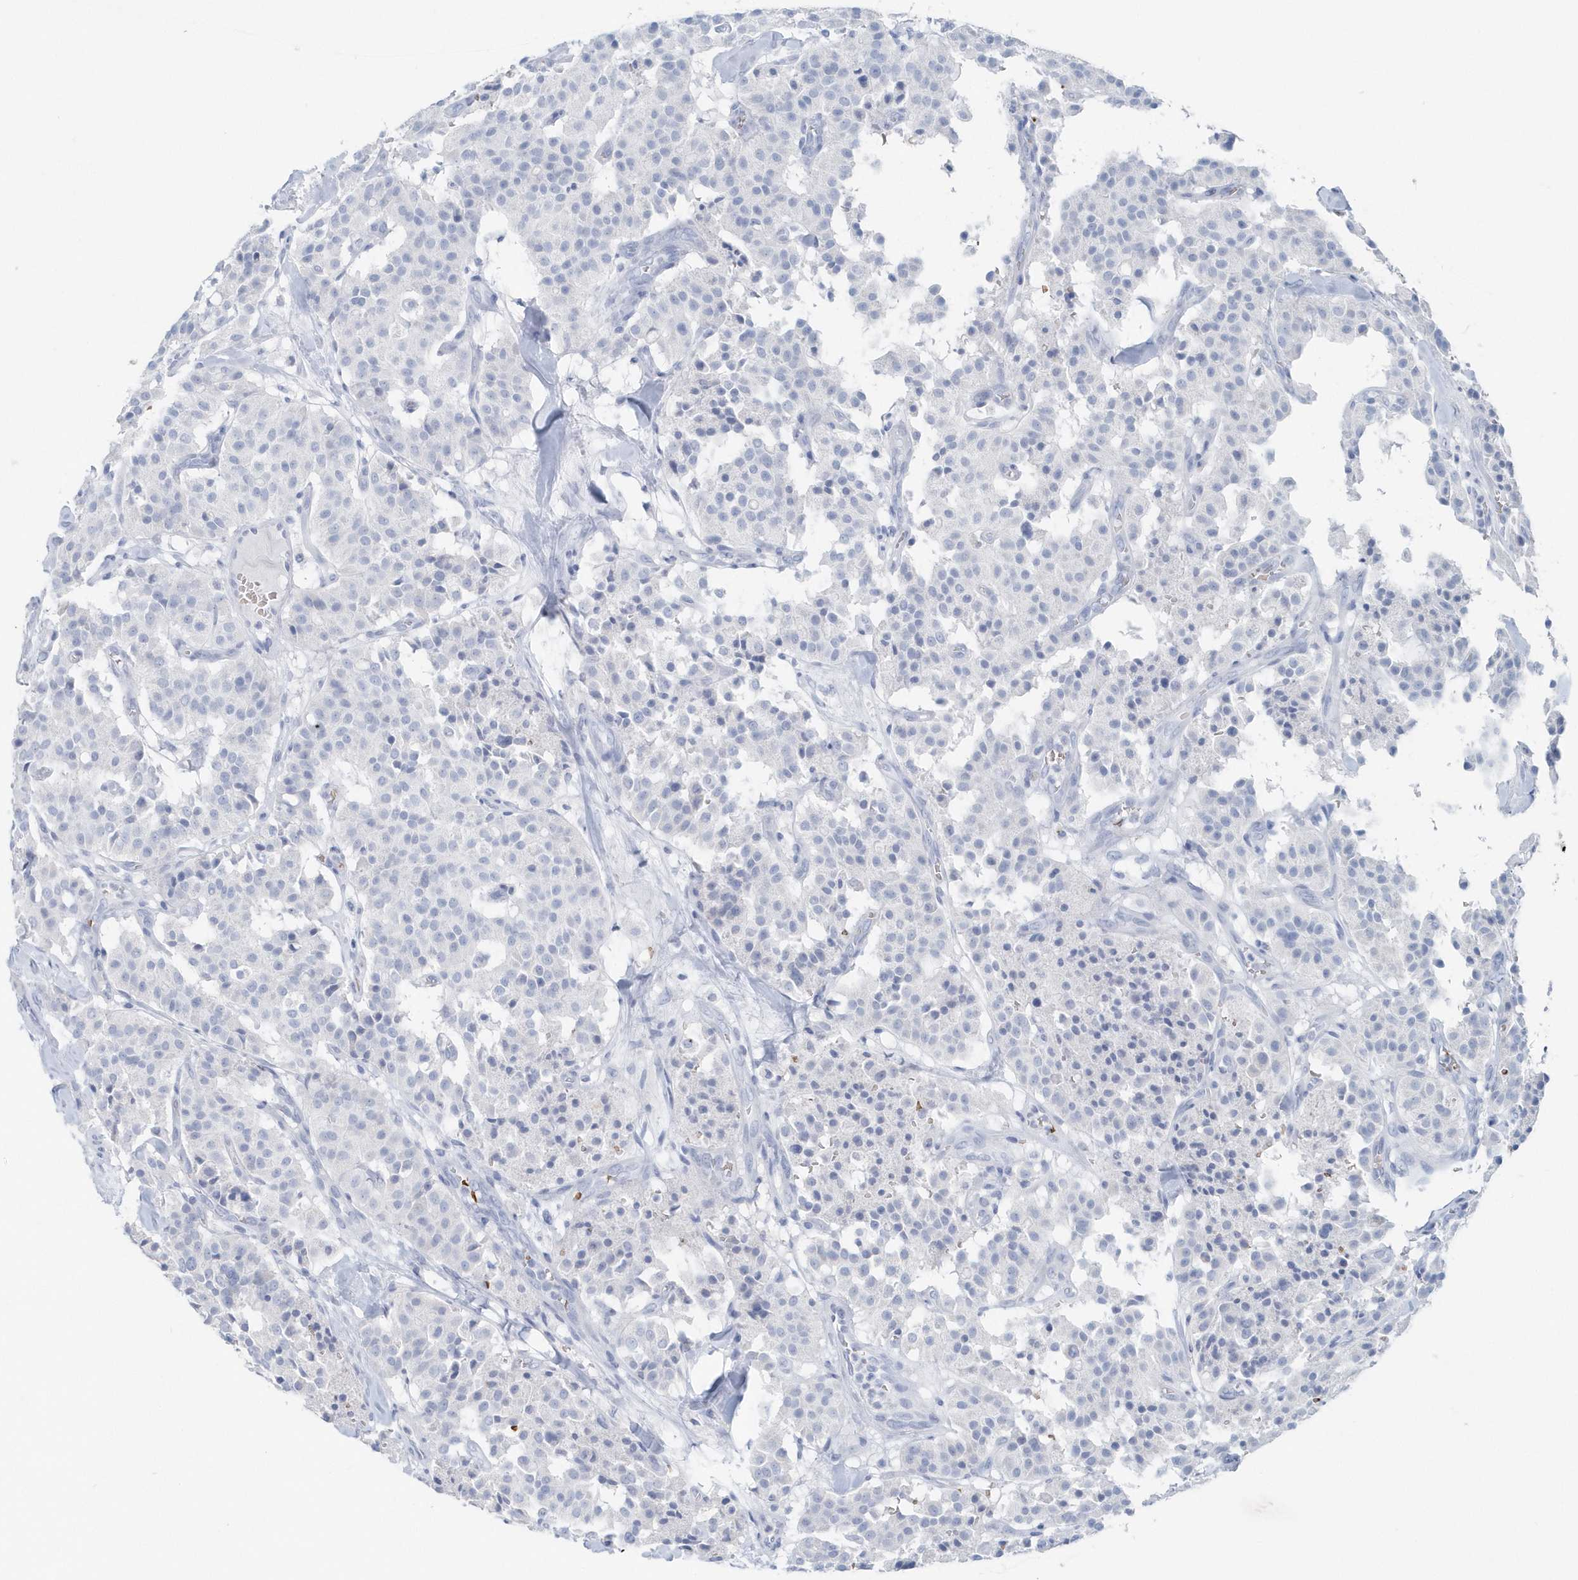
{"staining": {"intensity": "negative", "quantity": "none", "location": "none"}, "tissue": "carcinoid", "cell_type": "Tumor cells", "image_type": "cancer", "snomed": [{"axis": "morphology", "description": "Carcinoid, malignant, NOS"}, {"axis": "topography", "description": "Lung"}], "caption": "This photomicrograph is of carcinoid stained with IHC to label a protein in brown with the nuclei are counter-stained blue. There is no staining in tumor cells.", "gene": "HBA2", "patient": {"sex": "male", "age": 30}}